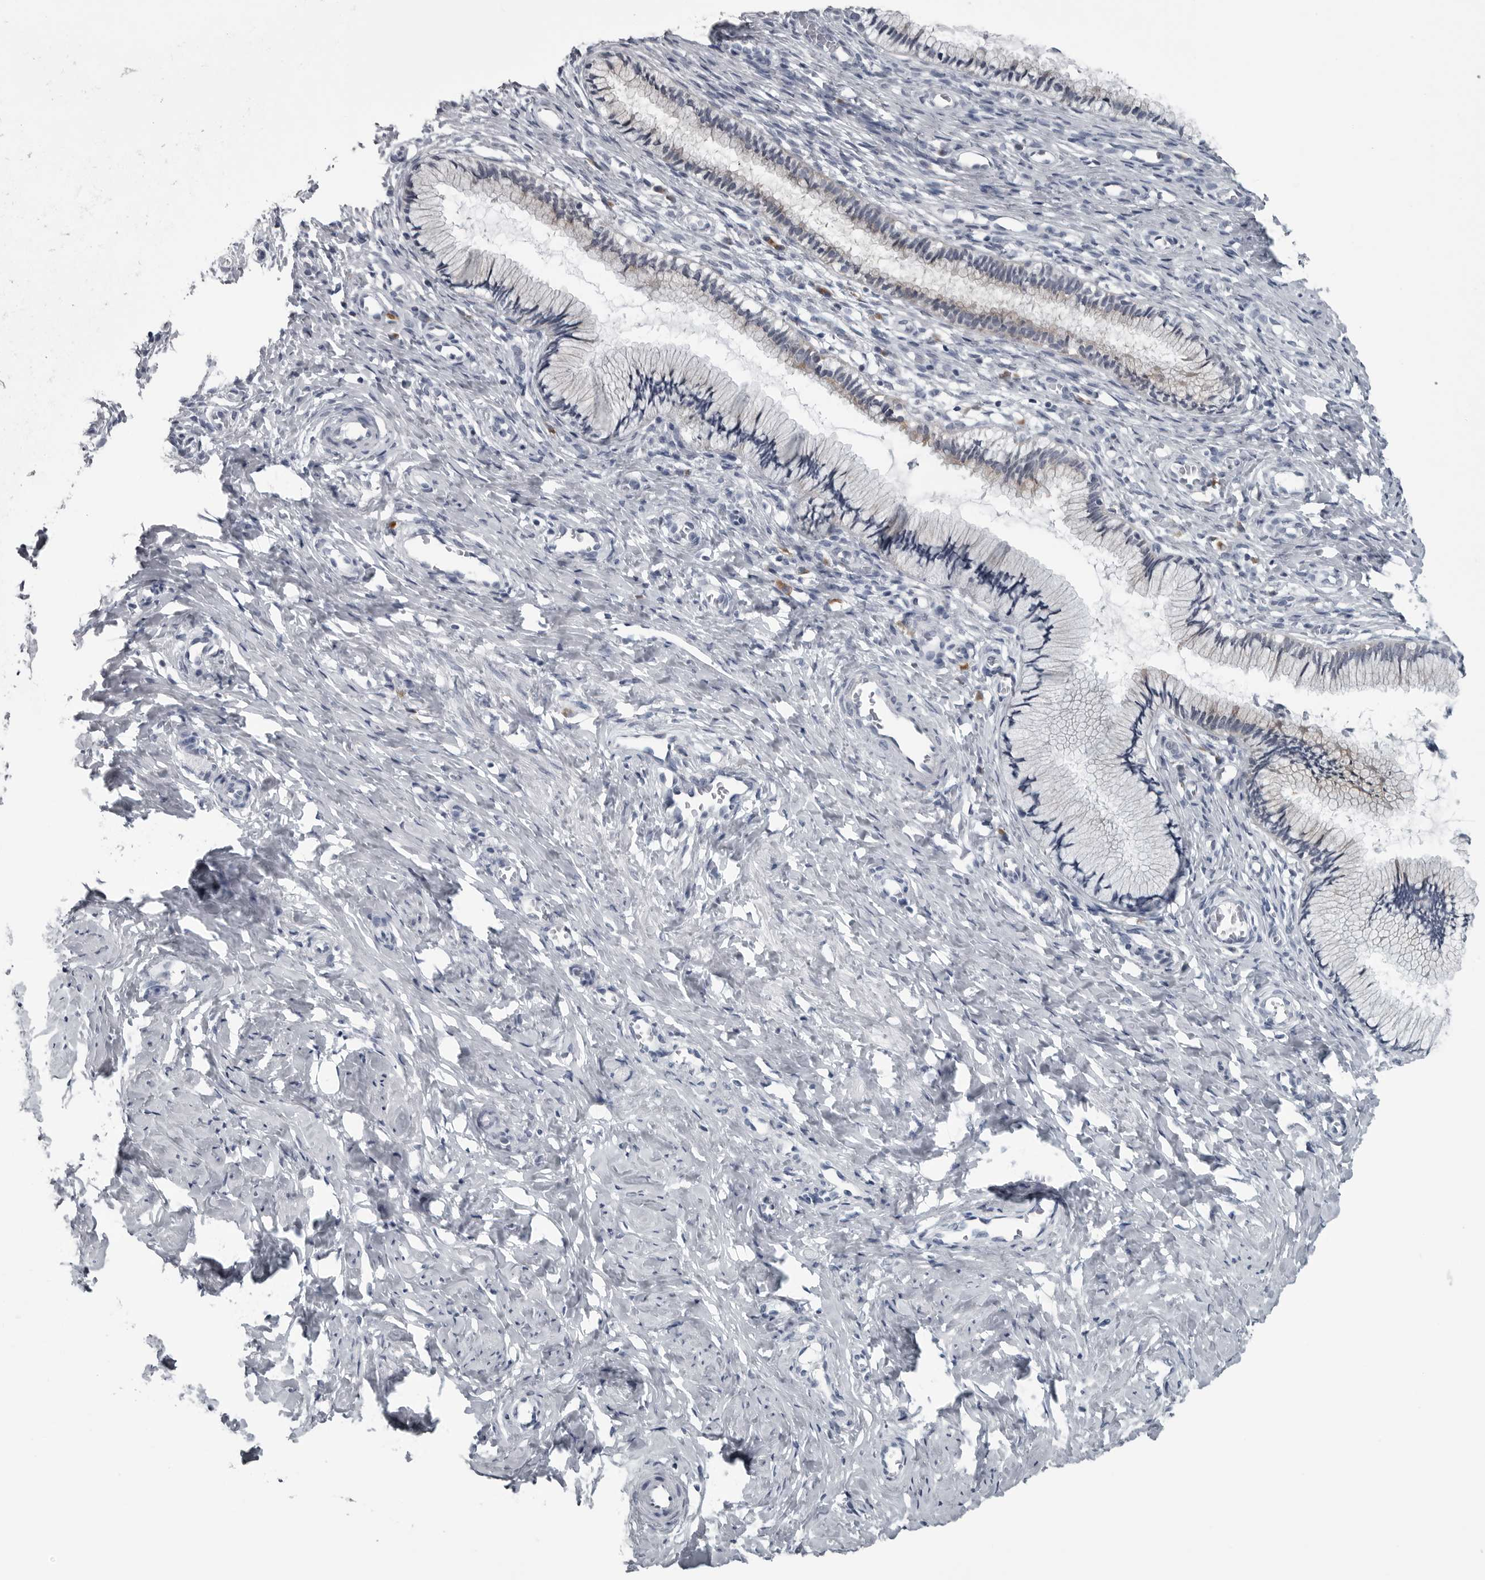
{"staining": {"intensity": "weak", "quantity": "<25%", "location": "cytoplasmic/membranous"}, "tissue": "cervix", "cell_type": "Glandular cells", "image_type": "normal", "snomed": [{"axis": "morphology", "description": "Normal tissue, NOS"}, {"axis": "topography", "description": "Cervix"}], "caption": "Immunohistochemistry micrograph of normal cervix: human cervix stained with DAB exhibits no significant protein positivity in glandular cells.", "gene": "MYOC", "patient": {"sex": "female", "age": 27}}